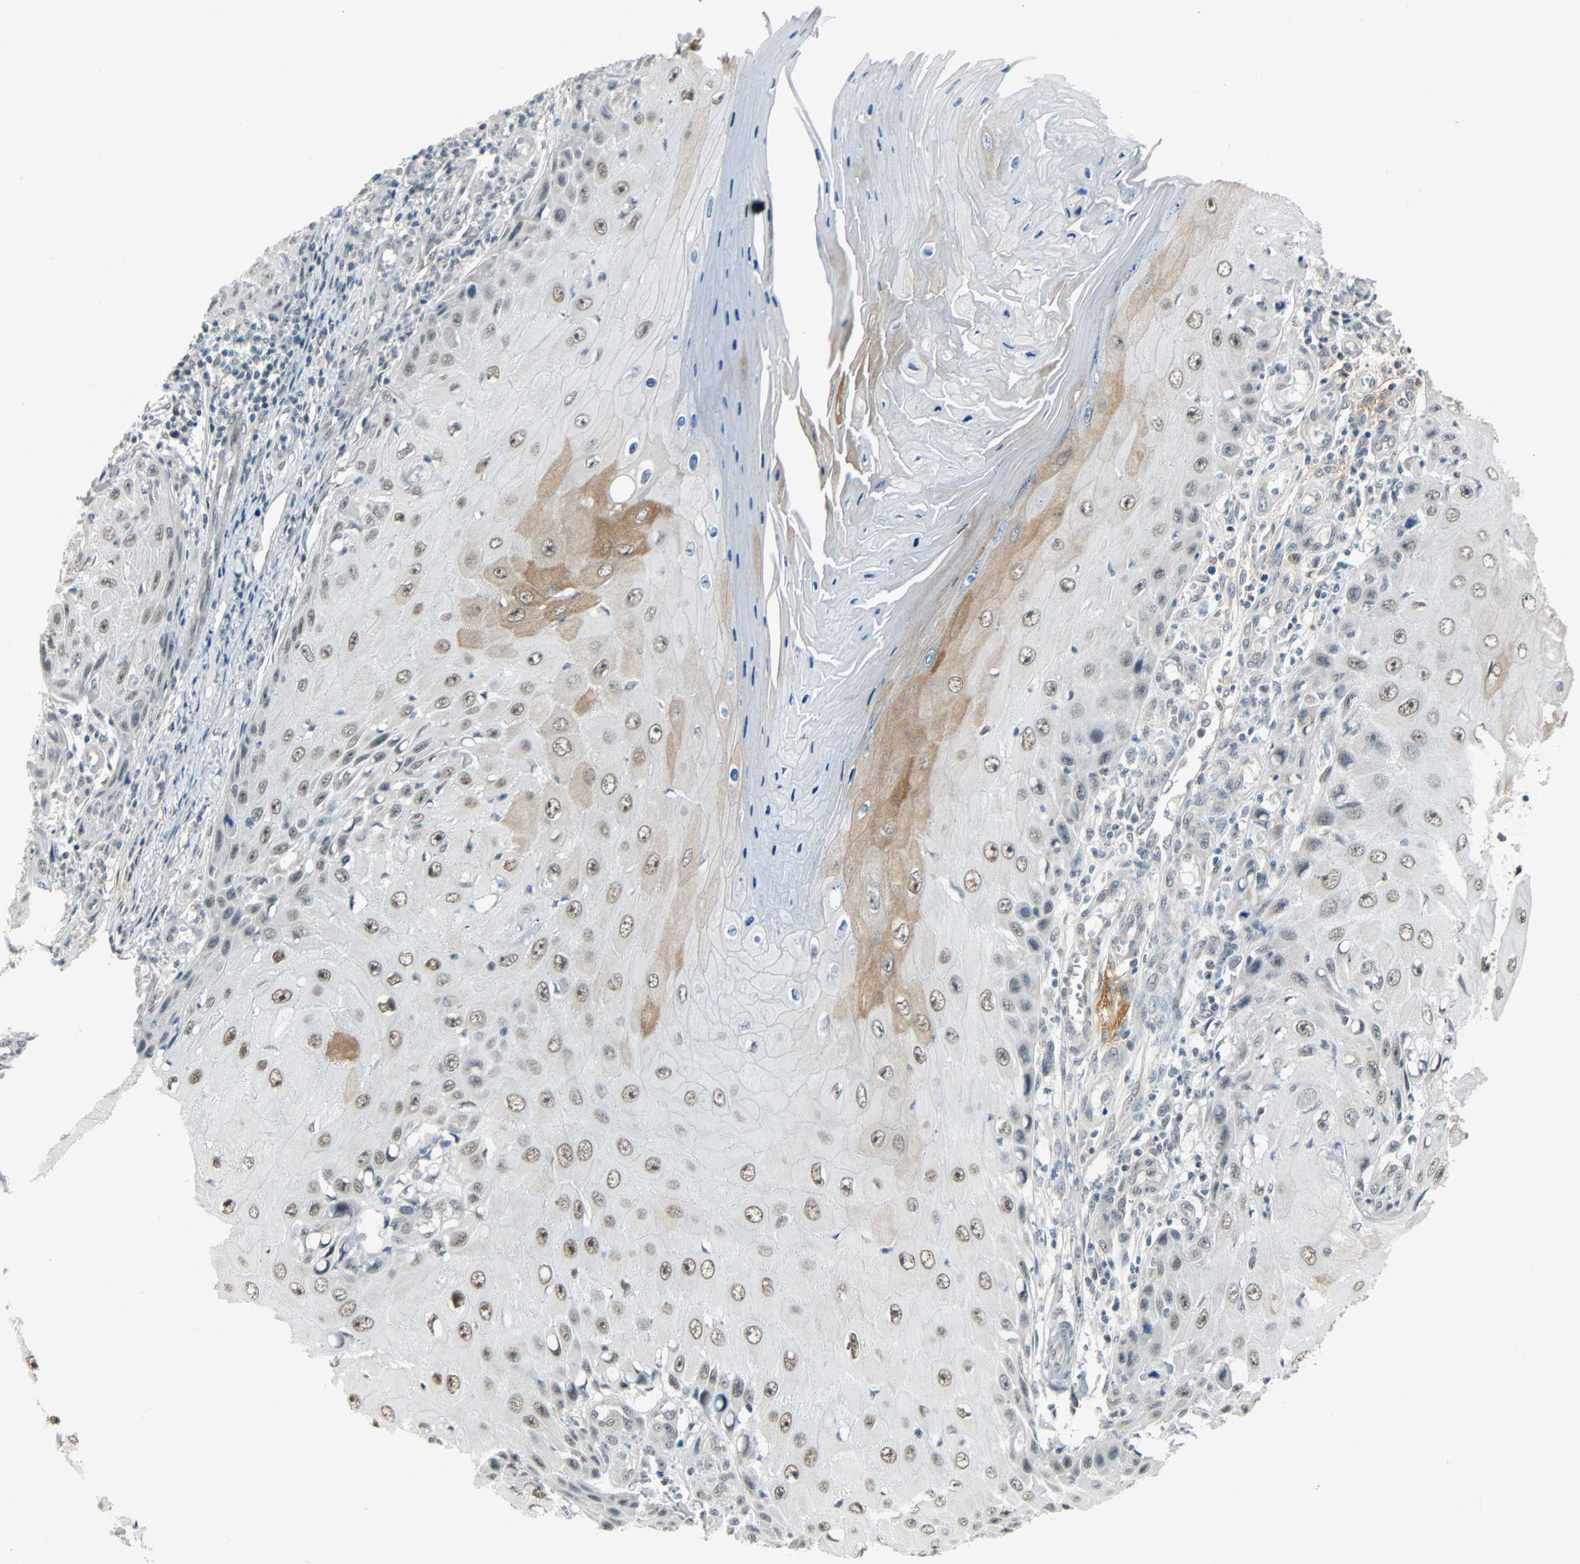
{"staining": {"intensity": "moderate", "quantity": ">75%", "location": "cytoplasmic/membranous,nuclear"}, "tissue": "skin cancer", "cell_type": "Tumor cells", "image_type": "cancer", "snomed": [{"axis": "morphology", "description": "Squamous cell carcinoma, NOS"}, {"axis": "topography", "description": "Skin"}], "caption": "Immunohistochemical staining of human skin squamous cell carcinoma reveals medium levels of moderate cytoplasmic/membranous and nuclear staining in approximately >75% of tumor cells.", "gene": "NELFE", "patient": {"sex": "female", "age": 73}}